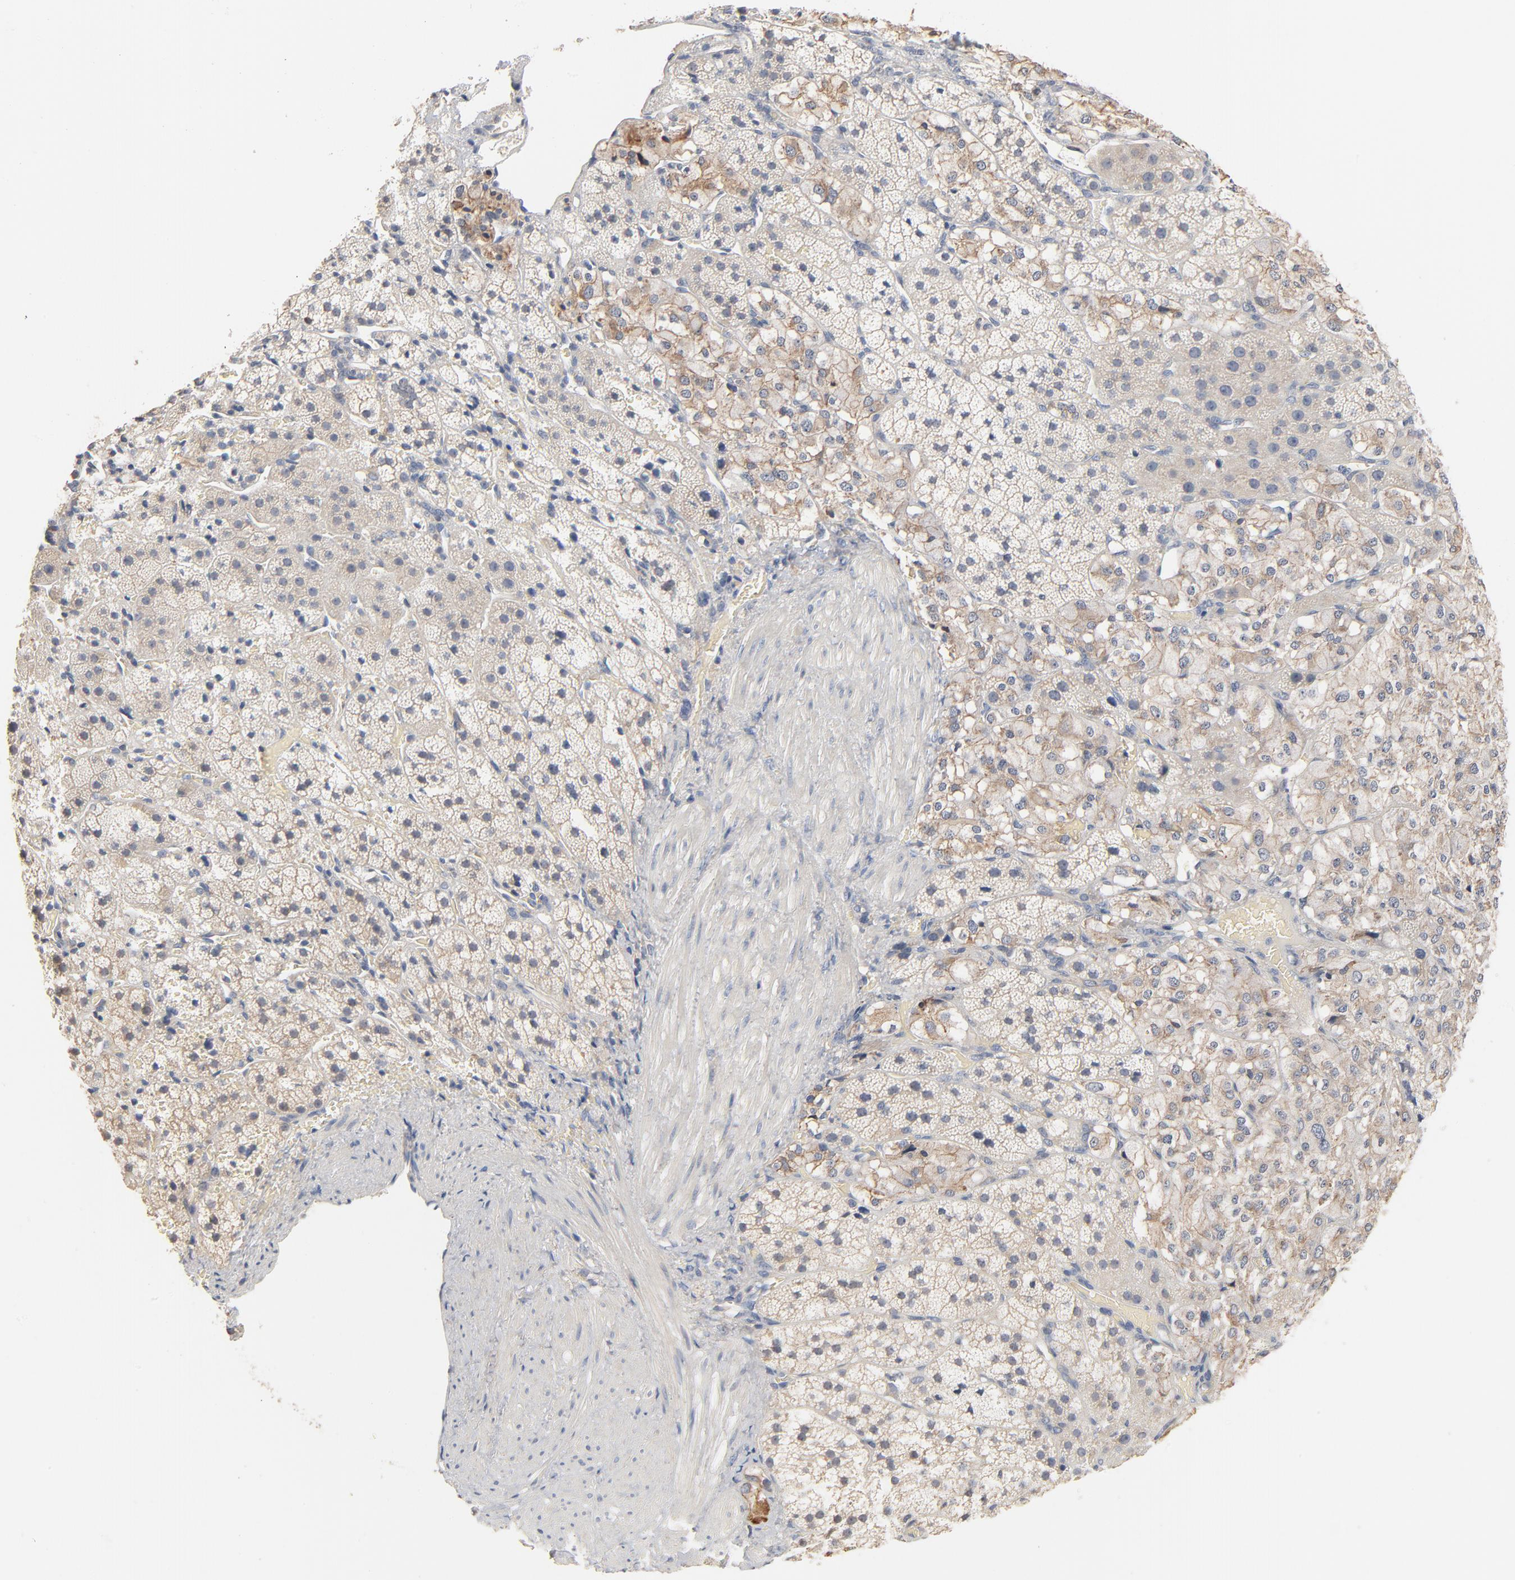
{"staining": {"intensity": "weak", "quantity": ">75%", "location": "cytoplasmic/membranous"}, "tissue": "adrenal gland", "cell_type": "Glandular cells", "image_type": "normal", "snomed": [{"axis": "morphology", "description": "Normal tissue, NOS"}, {"axis": "topography", "description": "Adrenal gland"}], "caption": "Benign adrenal gland reveals weak cytoplasmic/membranous expression in about >75% of glandular cells, visualized by immunohistochemistry. The staining was performed using DAB (3,3'-diaminobenzidine), with brown indicating positive protein expression. Nuclei are stained blue with hematoxylin.", "gene": "ZDHHC8", "patient": {"sex": "female", "age": 44}}